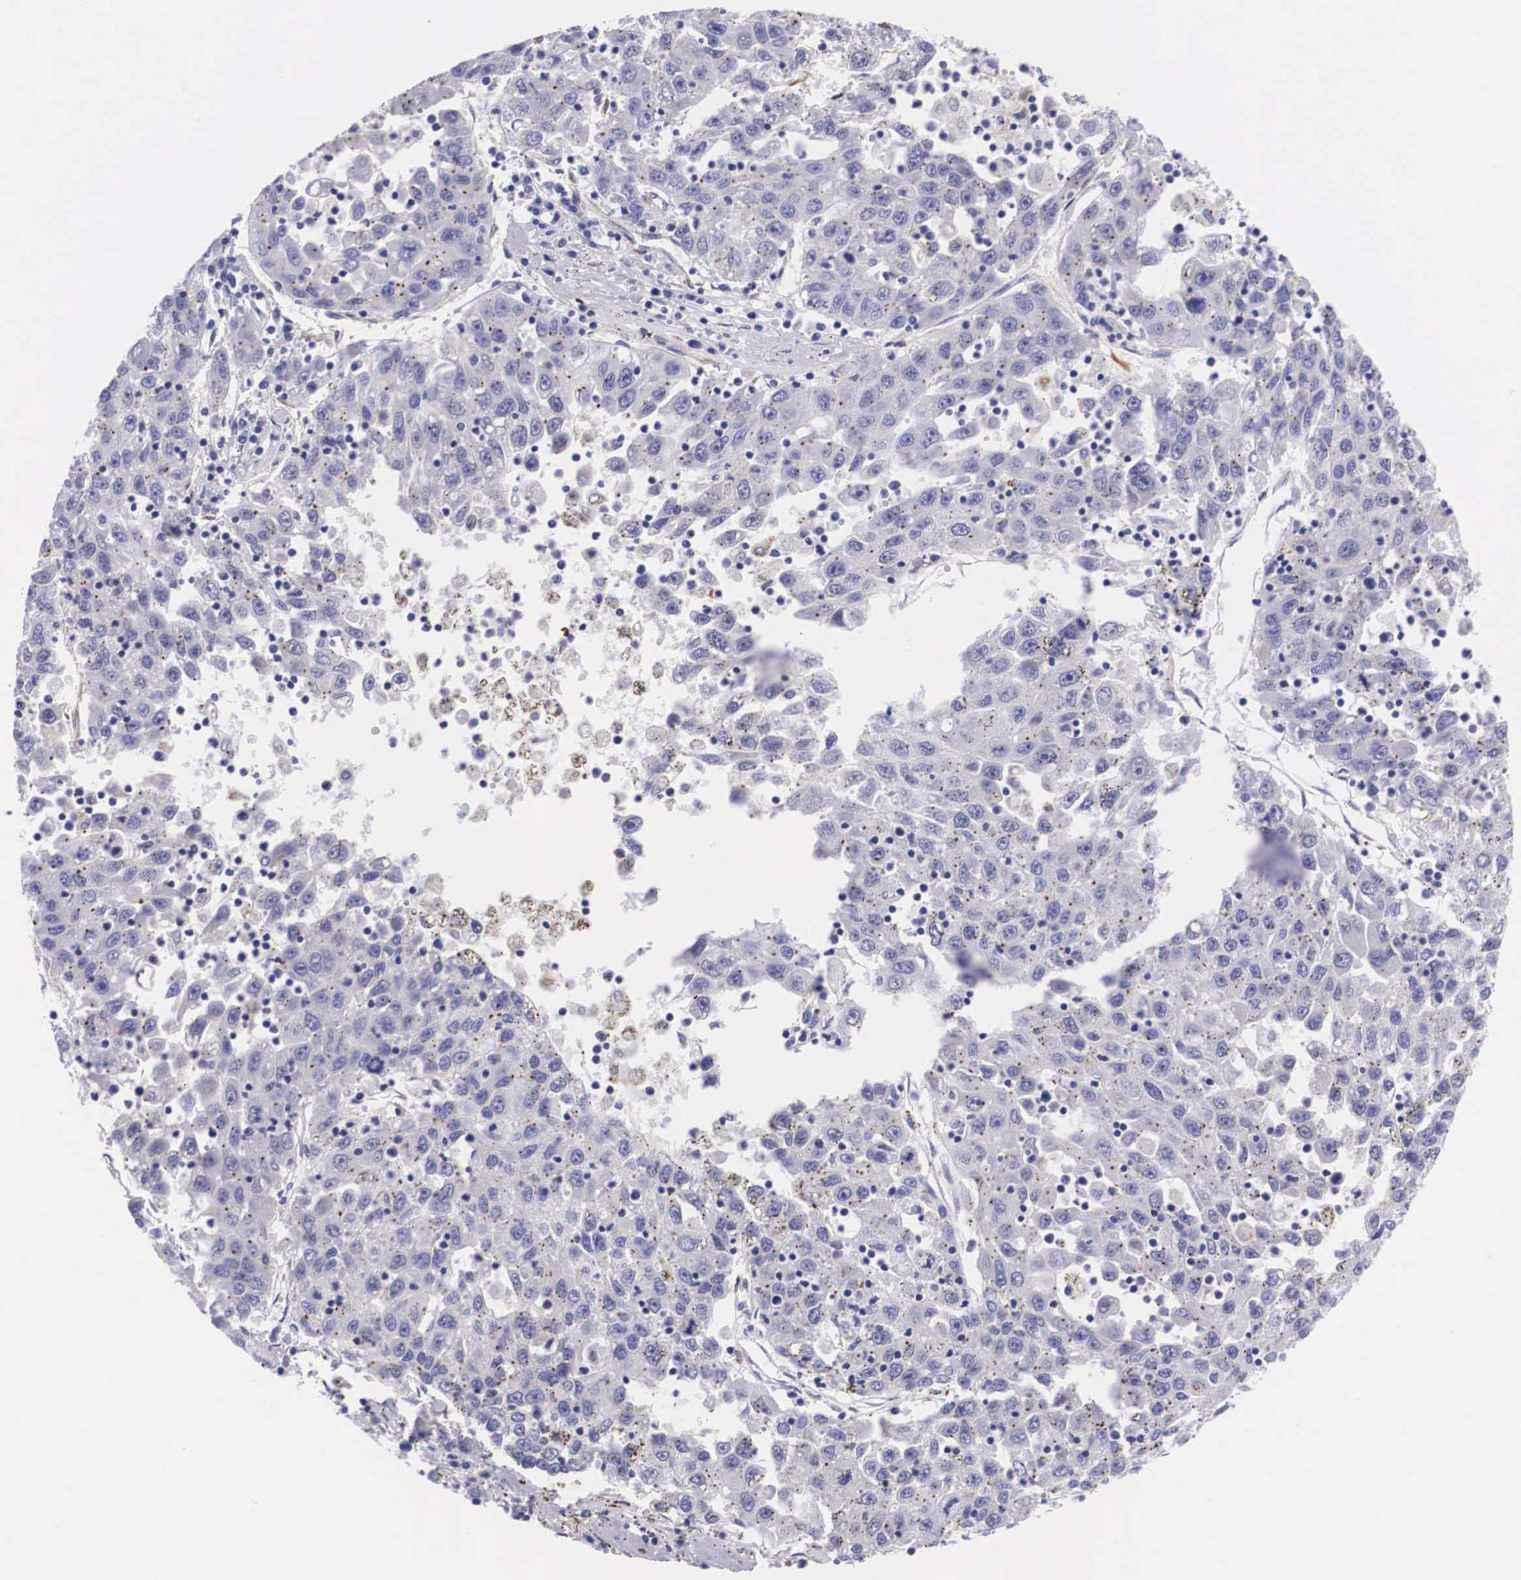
{"staining": {"intensity": "negative", "quantity": "none", "location": "none"}, "tissue": "liver cancer", "cell_type": "Tumor cells", "image_type": "cancer", "snomed": [{"axis": "morphology", "description": "Carcinoma, Hepatocellular, NOS"}, {"axis": "topography", "description": "Liver"}], "caption": "Human liver cancer (hepatocellular carcinoma) stained for a protein using immunohistochemistry (IHC) shows no expression in tumor cells.", "gene": "BCAR1", "patient": {"sex": "male", "age": 49}}